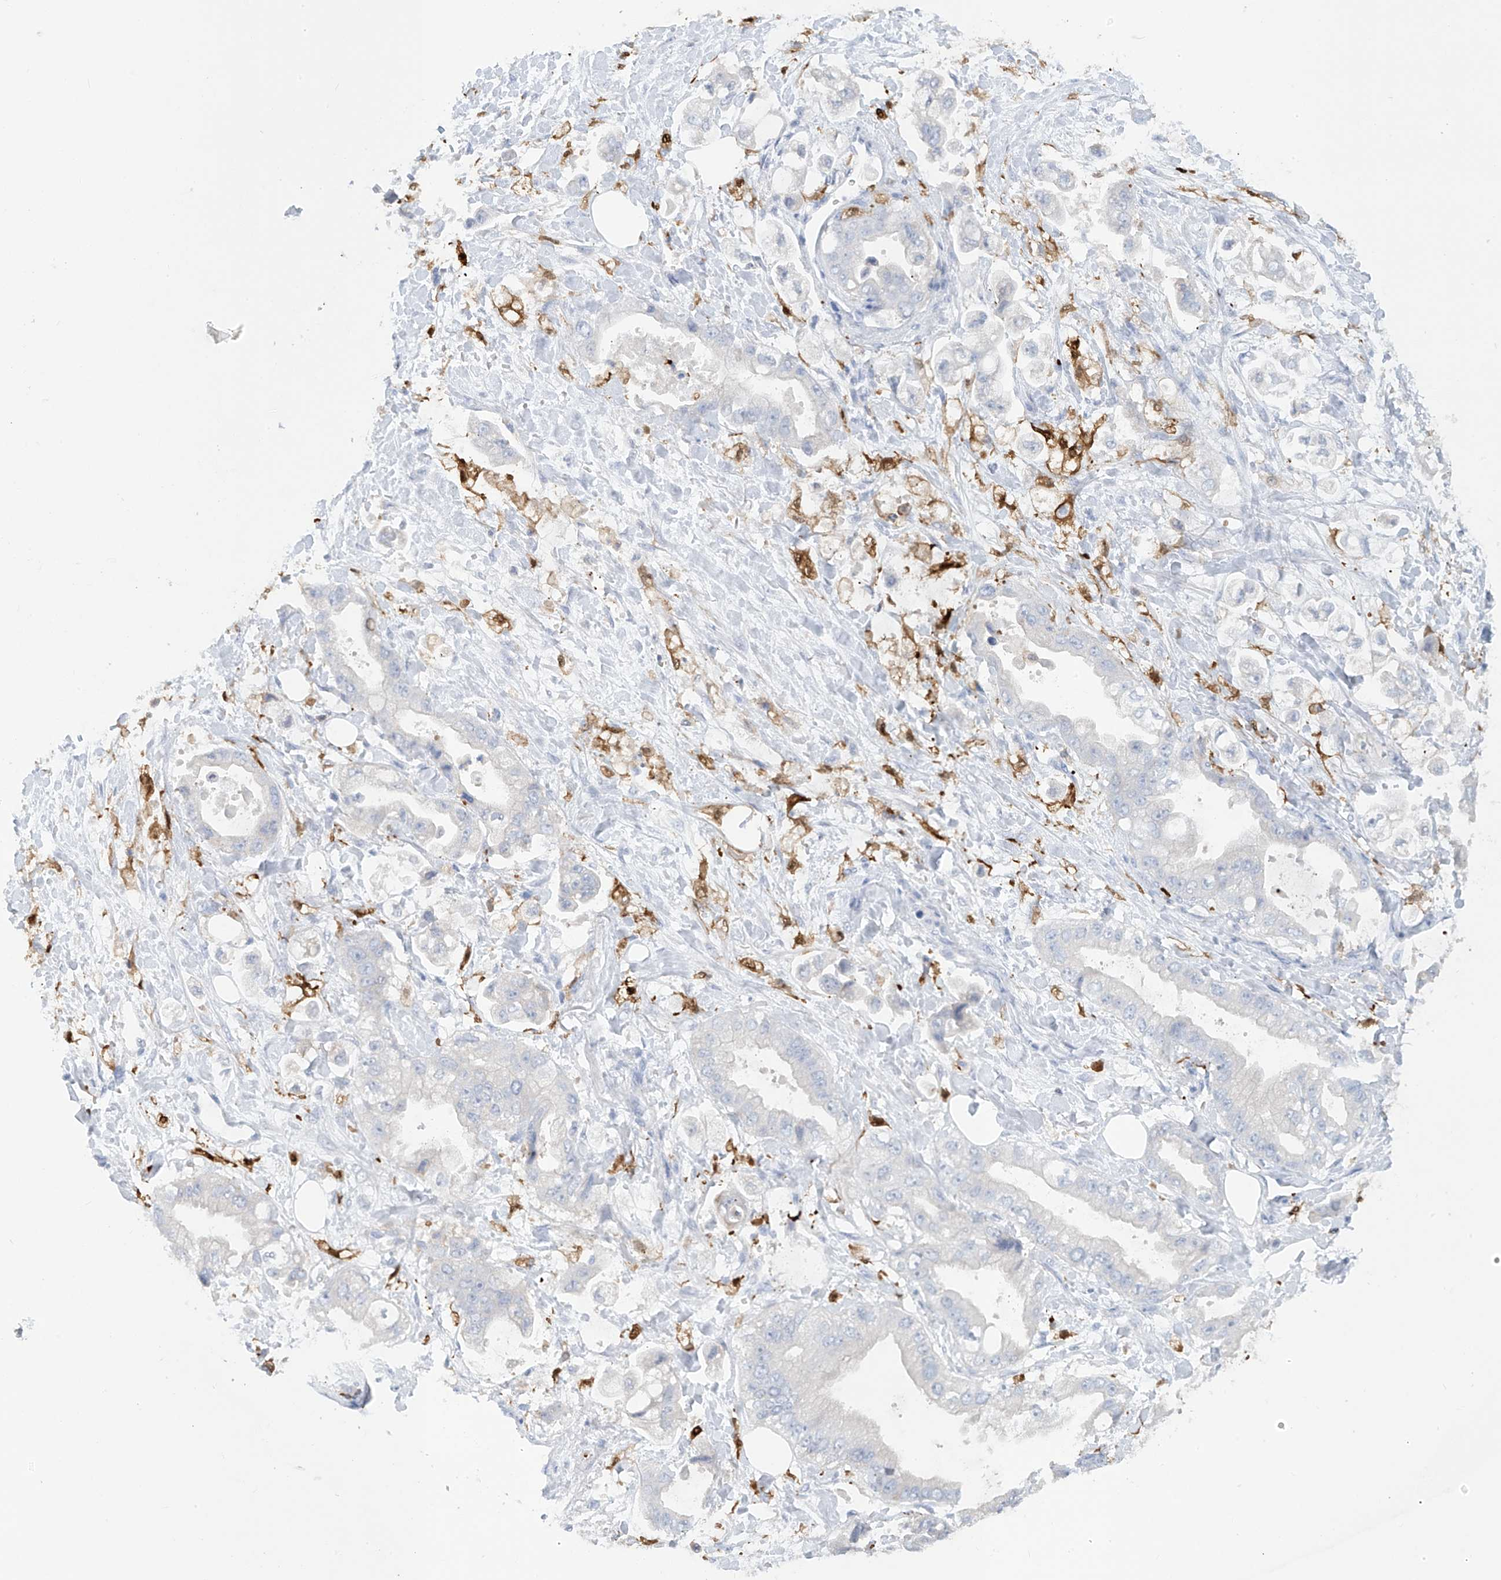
{"staining": {"intensity": "negative", "quantity": "none", "location": "none"}, "tissue": "stomach cancer", "cell_type": "Tumor cells", "image_type": "cancer", "snomed": [{"axis": "morphology", "description": "Adenocarcinoma, NOS"}, {"axis": "topography", "description": "Stomach"}], "caption": "Immunohistochemical staining of stomach cancer (adenocarcinoma) demonstrates no significant staining in tumor cells. (DAB IHC, high magnification).", "gene": "TRMT2B", "patient": {"sex": "male", "age": 62}}